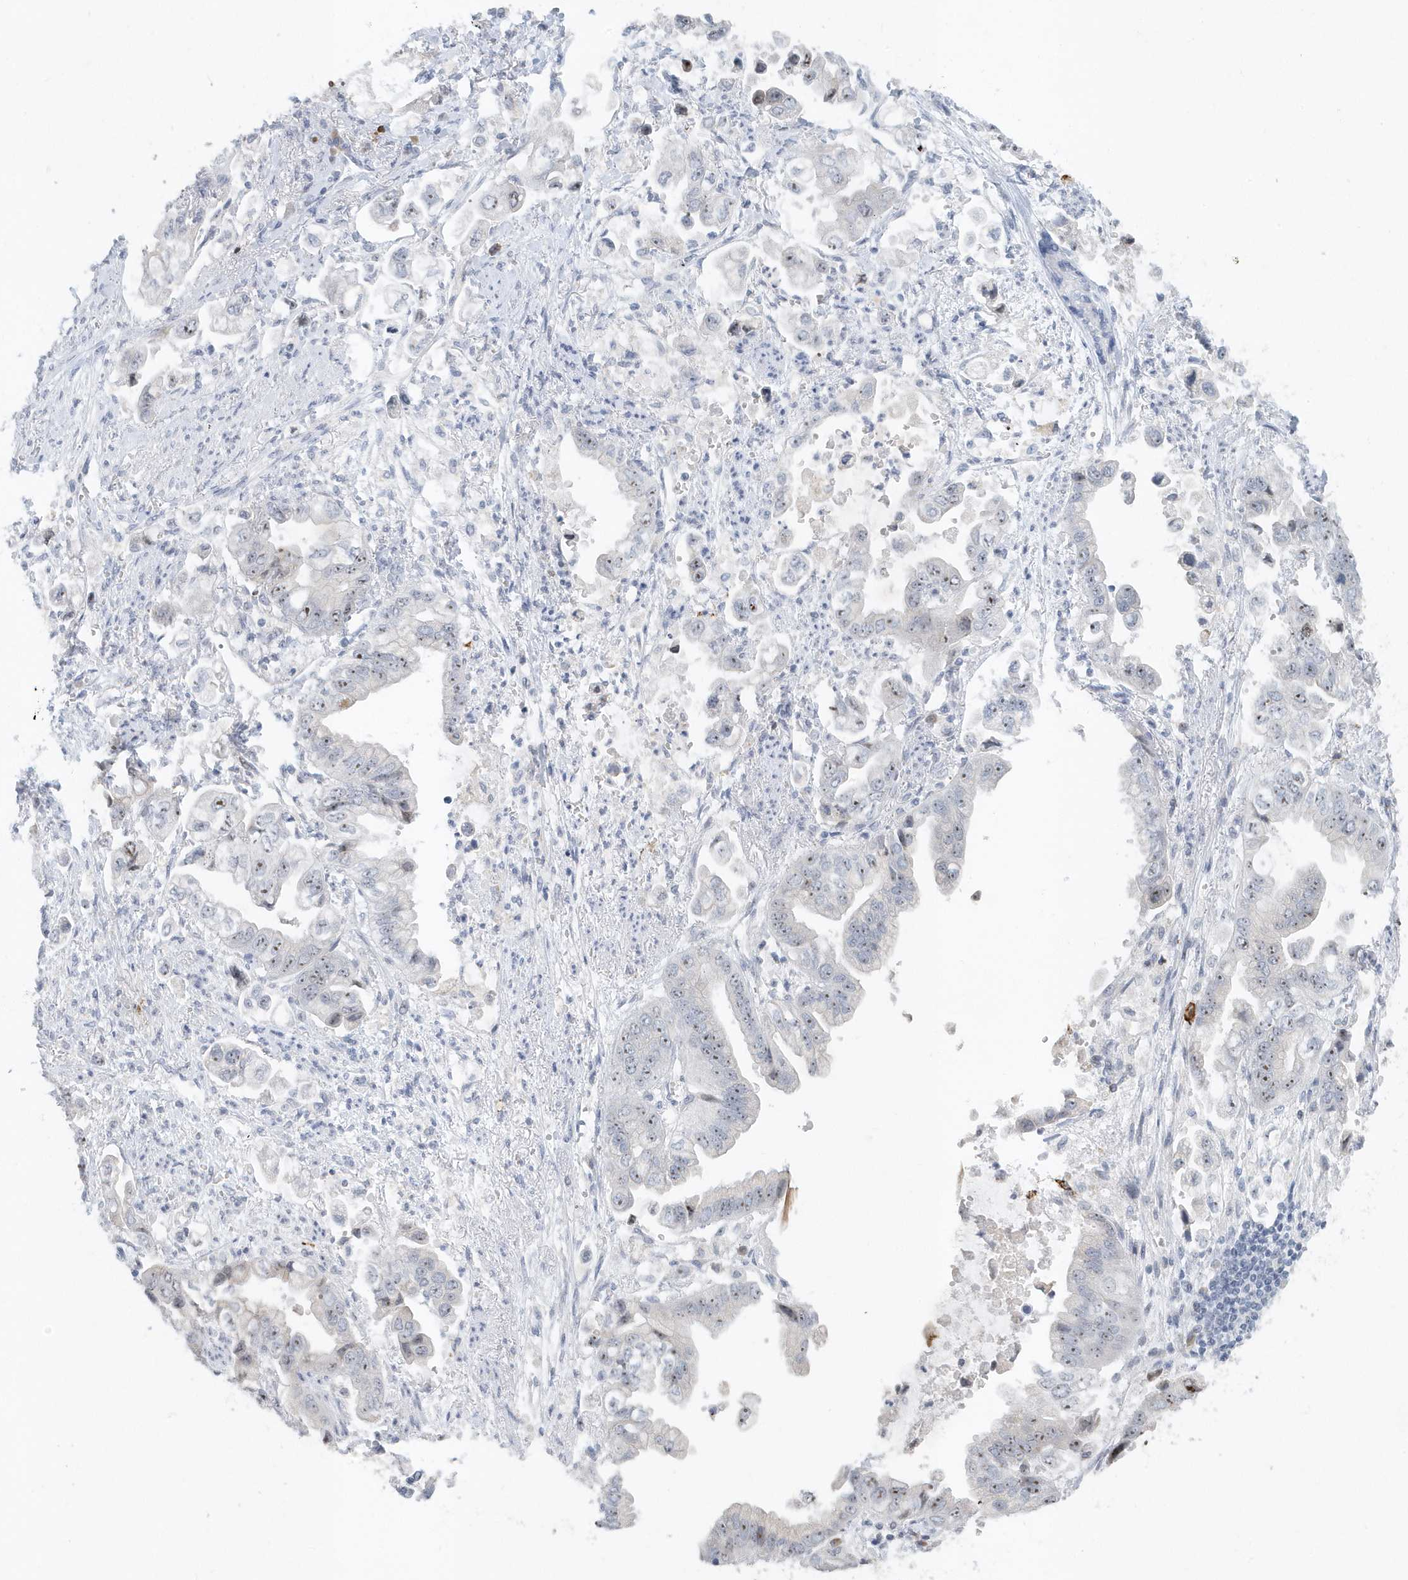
{"staining": {"intensity": "weak", "quantity": "<25%", "location": "nuclear"}, "tissue": "stomach cancer", "cell_type": "Tumor cells", "image_type": "cancer", "snomed": [{"axis": "morphology", "description": "Adenocarcinoma, NOS"}, {"axis": "topography", "description": "Stomach"}], "caption": "DAB immunohistochemical staining of human adenocarcinoma (stomach) demonstrates no significant expression in tumor cells.", "gene": "RPF2", "patient": {"sex": "male", "age": 62}}